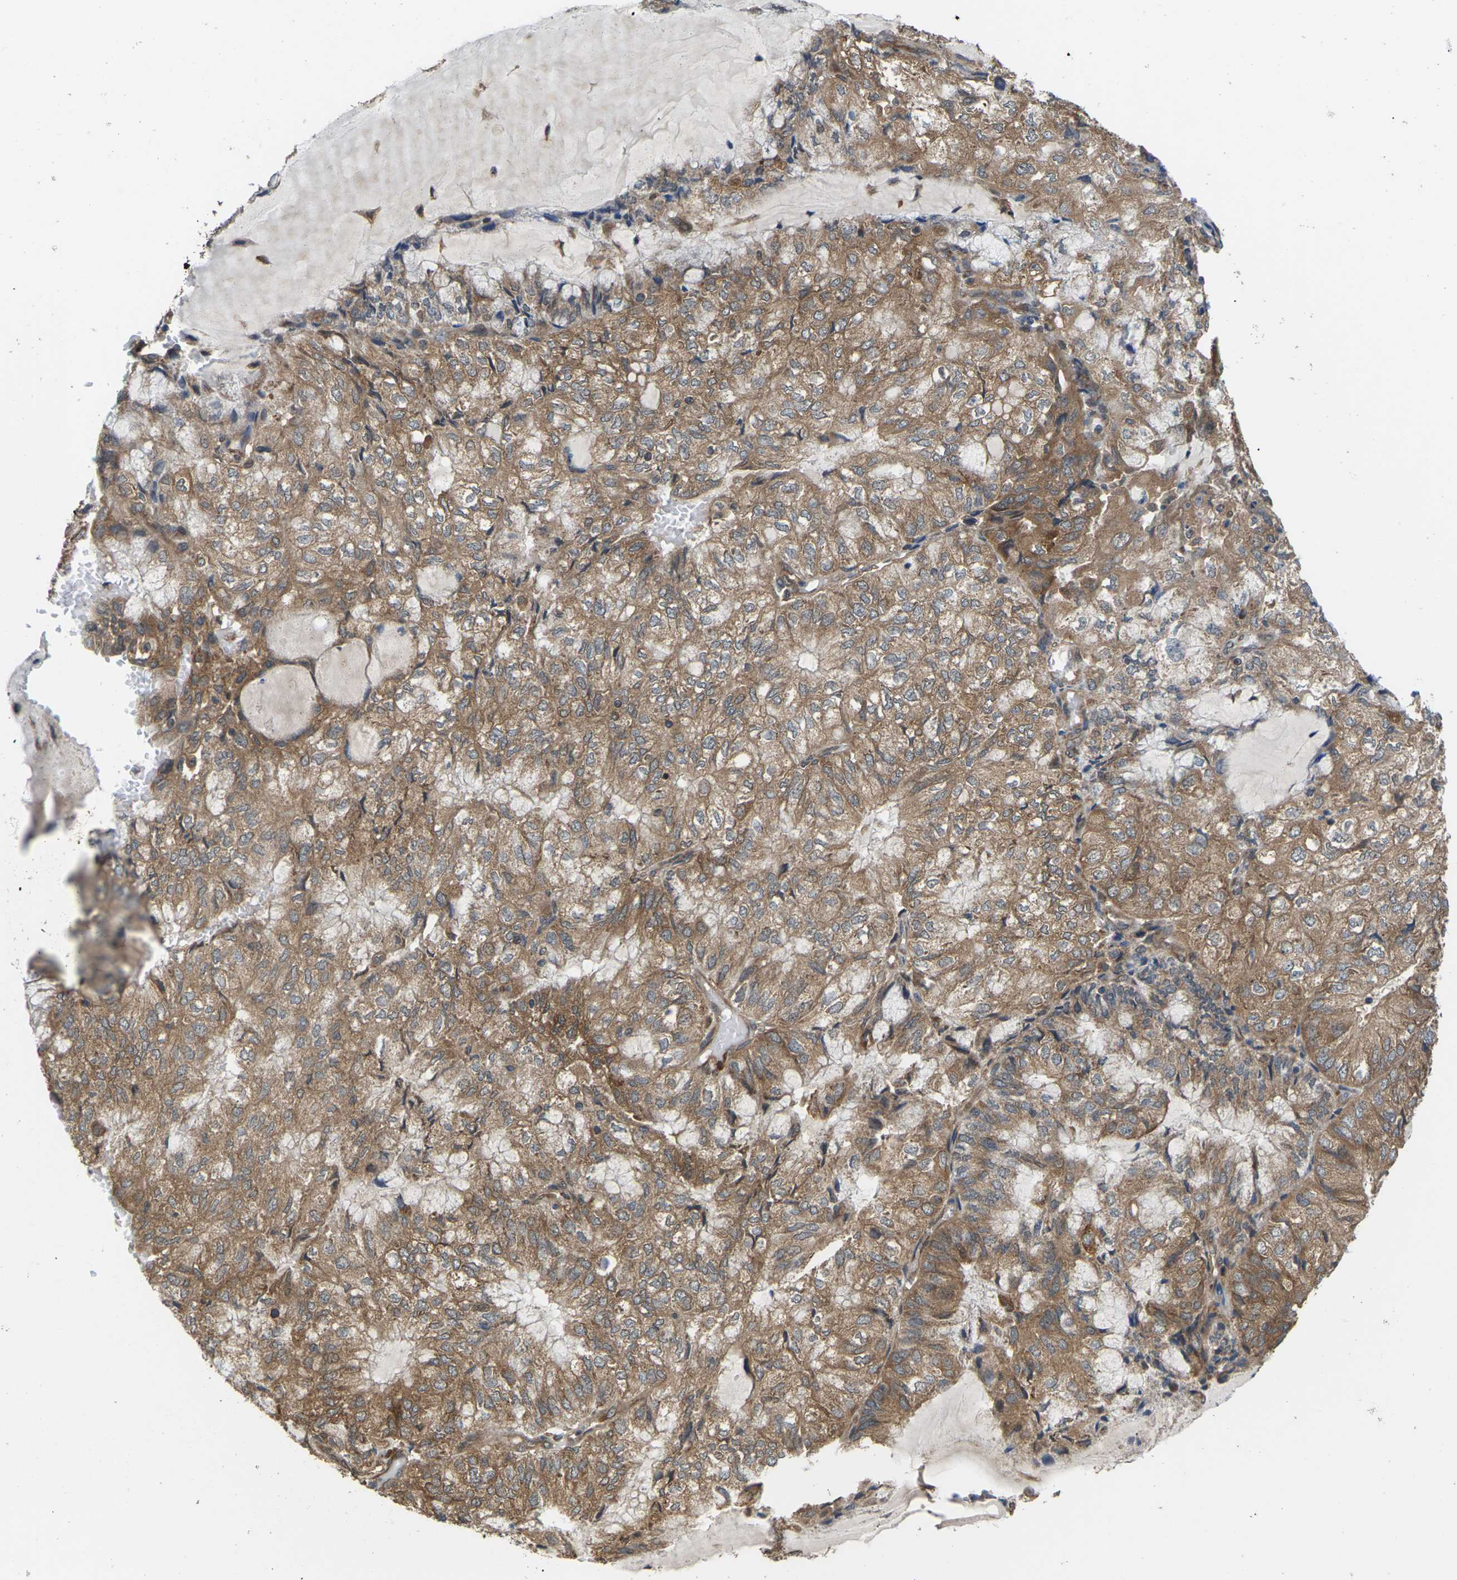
{"staining": {"intensity": "moderate", "quantity": ">75%", "location": "cytoplasmic/membranous"}, "tissue": "endometrial cancer", "cell_type": "Tumor cells", "image_type": "cancer", "snomed": [{"axis": "morphology", "description": "Adenocarcinoma, NOS"}, {"axis": "topography", "description": "Endometrium"}], "caption": "Immunohistochemical staining of endometrial adenocarcinoma demonstrates medium levels of moderate cytoplasmic/membranous protein positivity in approximately >75% of tumor cells. The staining is performed using DAB brown chromogen to label protein expression. The nuclei are counter-stained blue using hematoxylin.", "gene": "NRAS", "patient": {"sex": "female", "age": 81}}